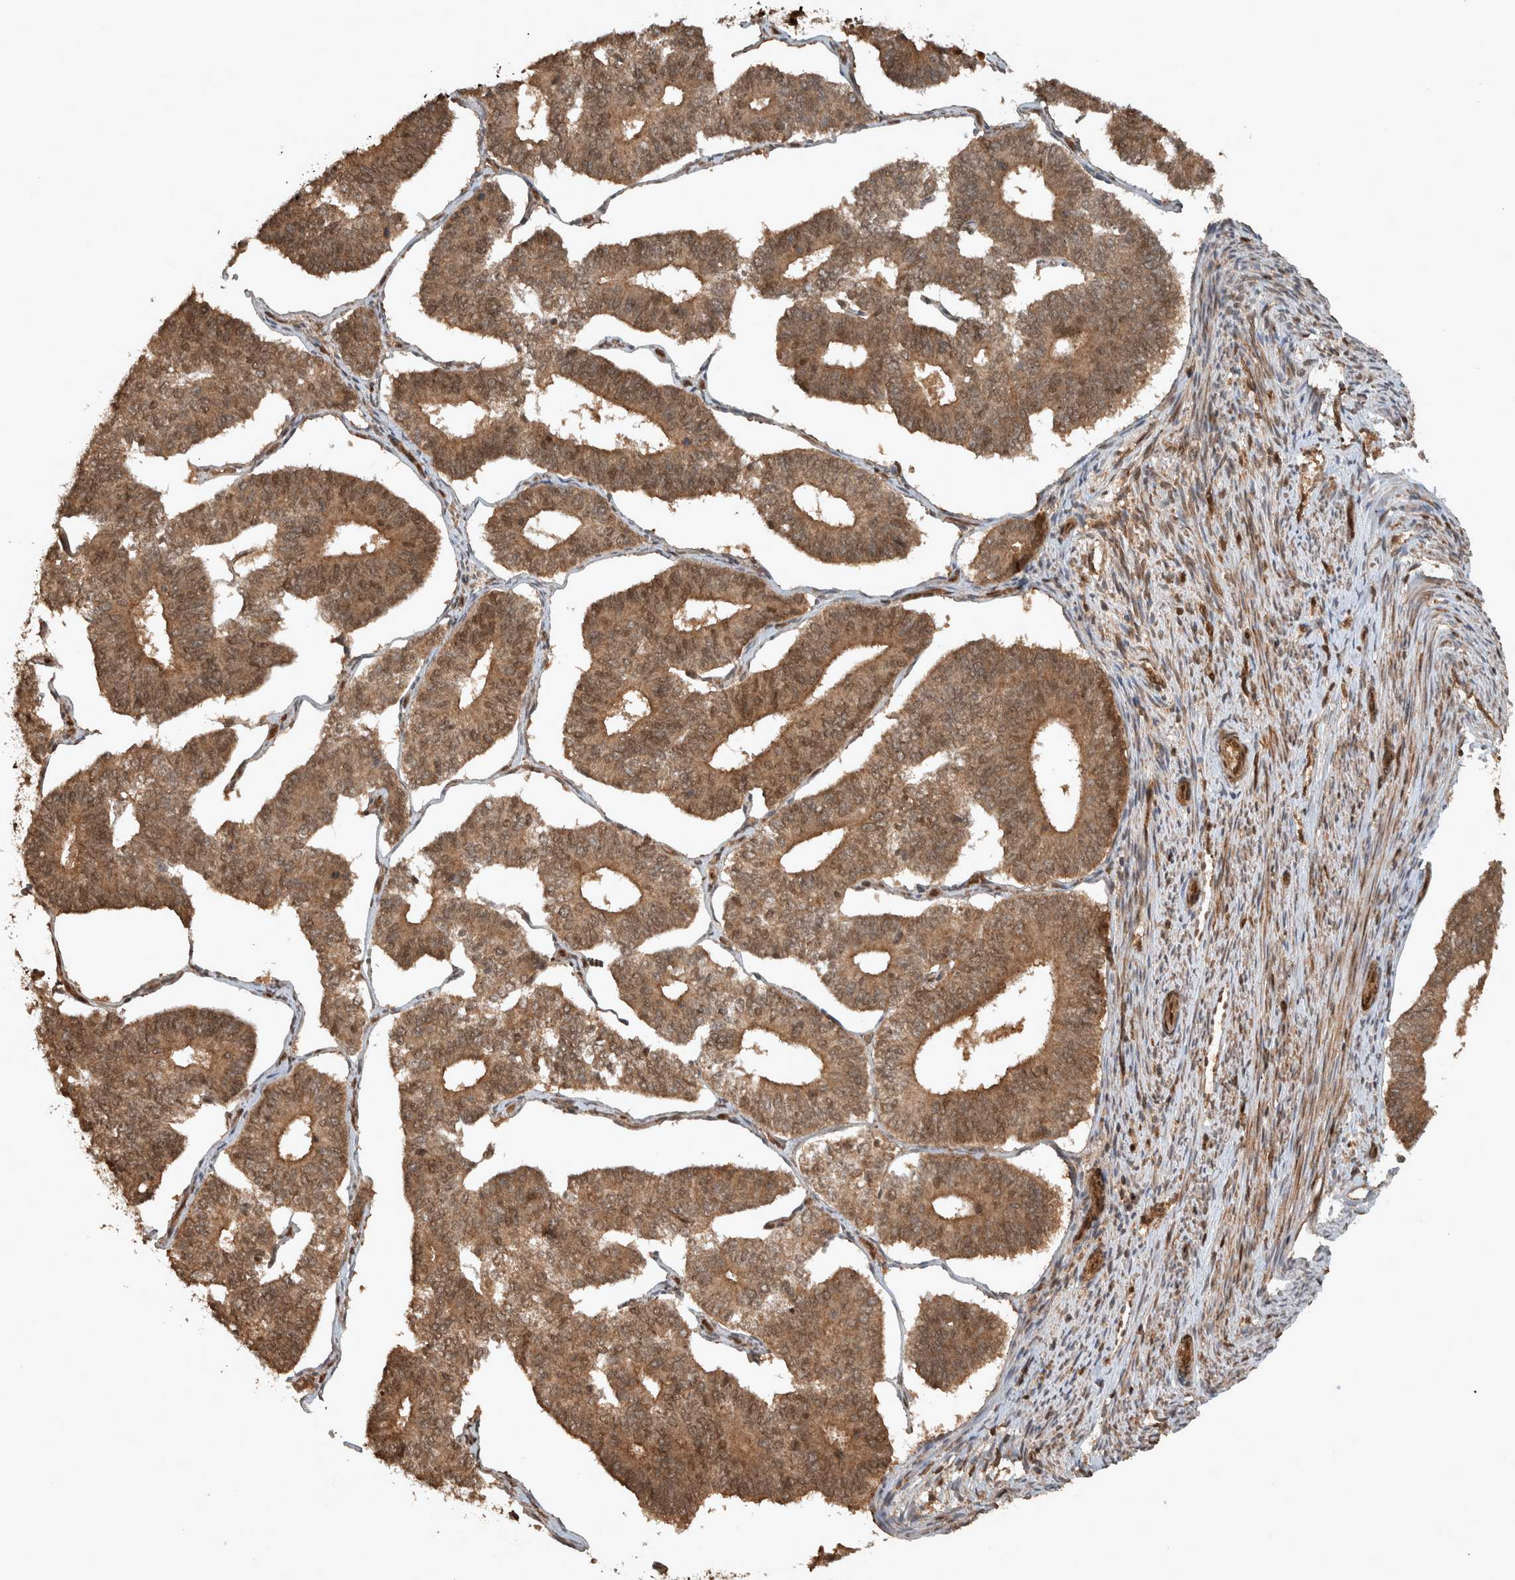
{"staining": {"intensity": "moderate", "quantity": ">75%", "location": "cytoplasmic/membranous,nuclear"}, "tissue": "endometrial cancer", "cell_type": "Tumor cells", "image_type": "cancer", "snomed": [{"axis": "morphology", "description": "Adenocarcinoma, NOS"}, {"axis": "topography", "description": "Endometrium"}], "caption": "This is a histology image of immunohistochemistry (IHC) staining of endometrial adenocarcinoma, which shows moderate expression in the cytoplasmic/membranous and nuclear of tumor cells.", "gene": "CNTROB", "patient": {"sex": "female", "age": 70}}